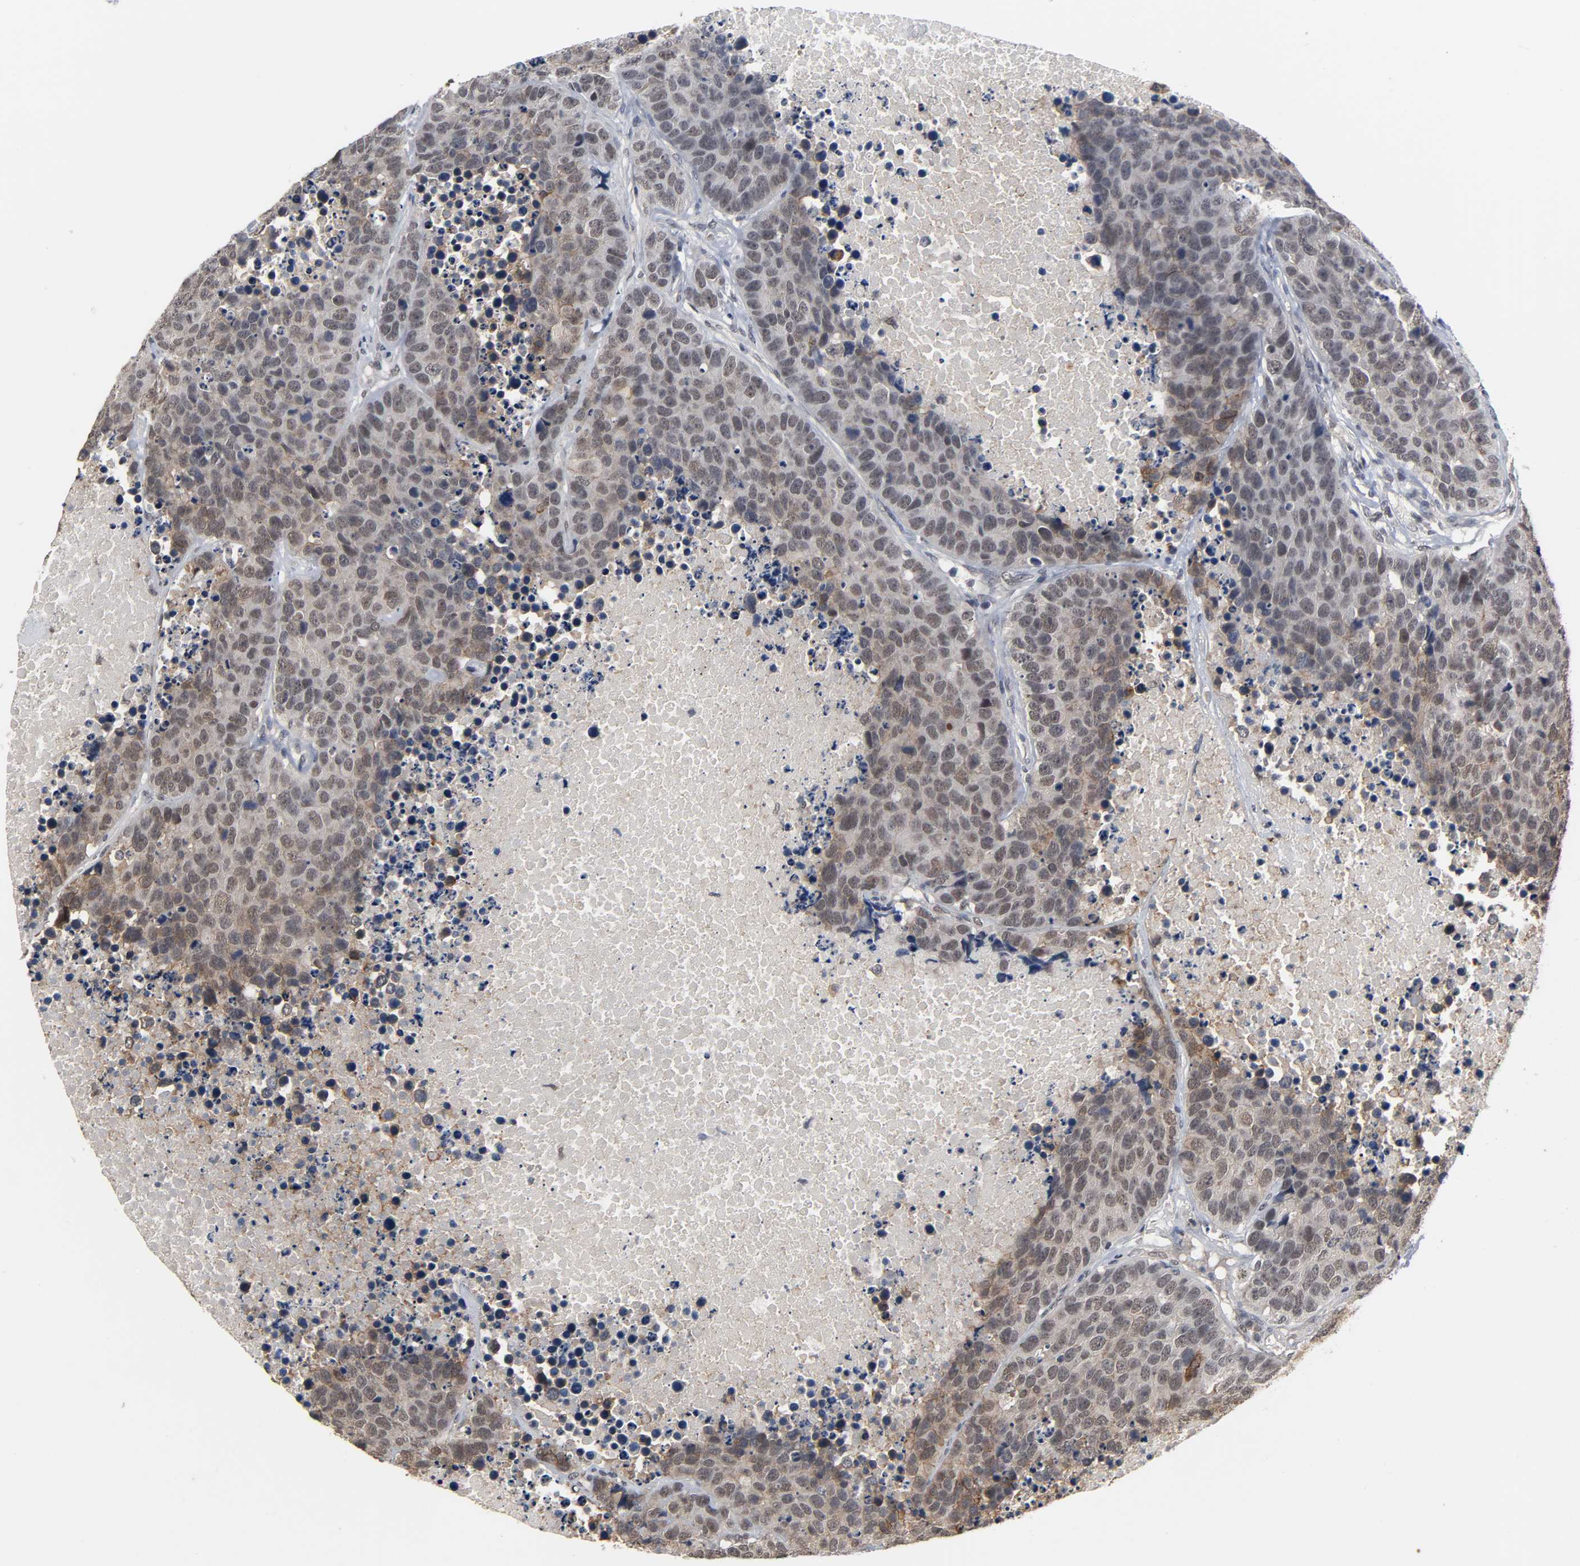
{"staining": {"intensity": "moderate", "quantity": "25%-75%", "location": "cytoplasmic/membranous"}, "tissue": "carcinoid", "cell_type": "Tumor cells", "image_type": "cancer", "snomed": [{"axis": "morphology", "description": "Carcinoid, malignant, NOS"}, {"axis": "topography", "description": "Lung"}], "caption": "A brown stain shows moderate cytoplasmic/membranous staining of a protein in malignant carcinoid tumor cells.", "gene": "HTR1E", "patient": {"sex": "male", "age": 60}}